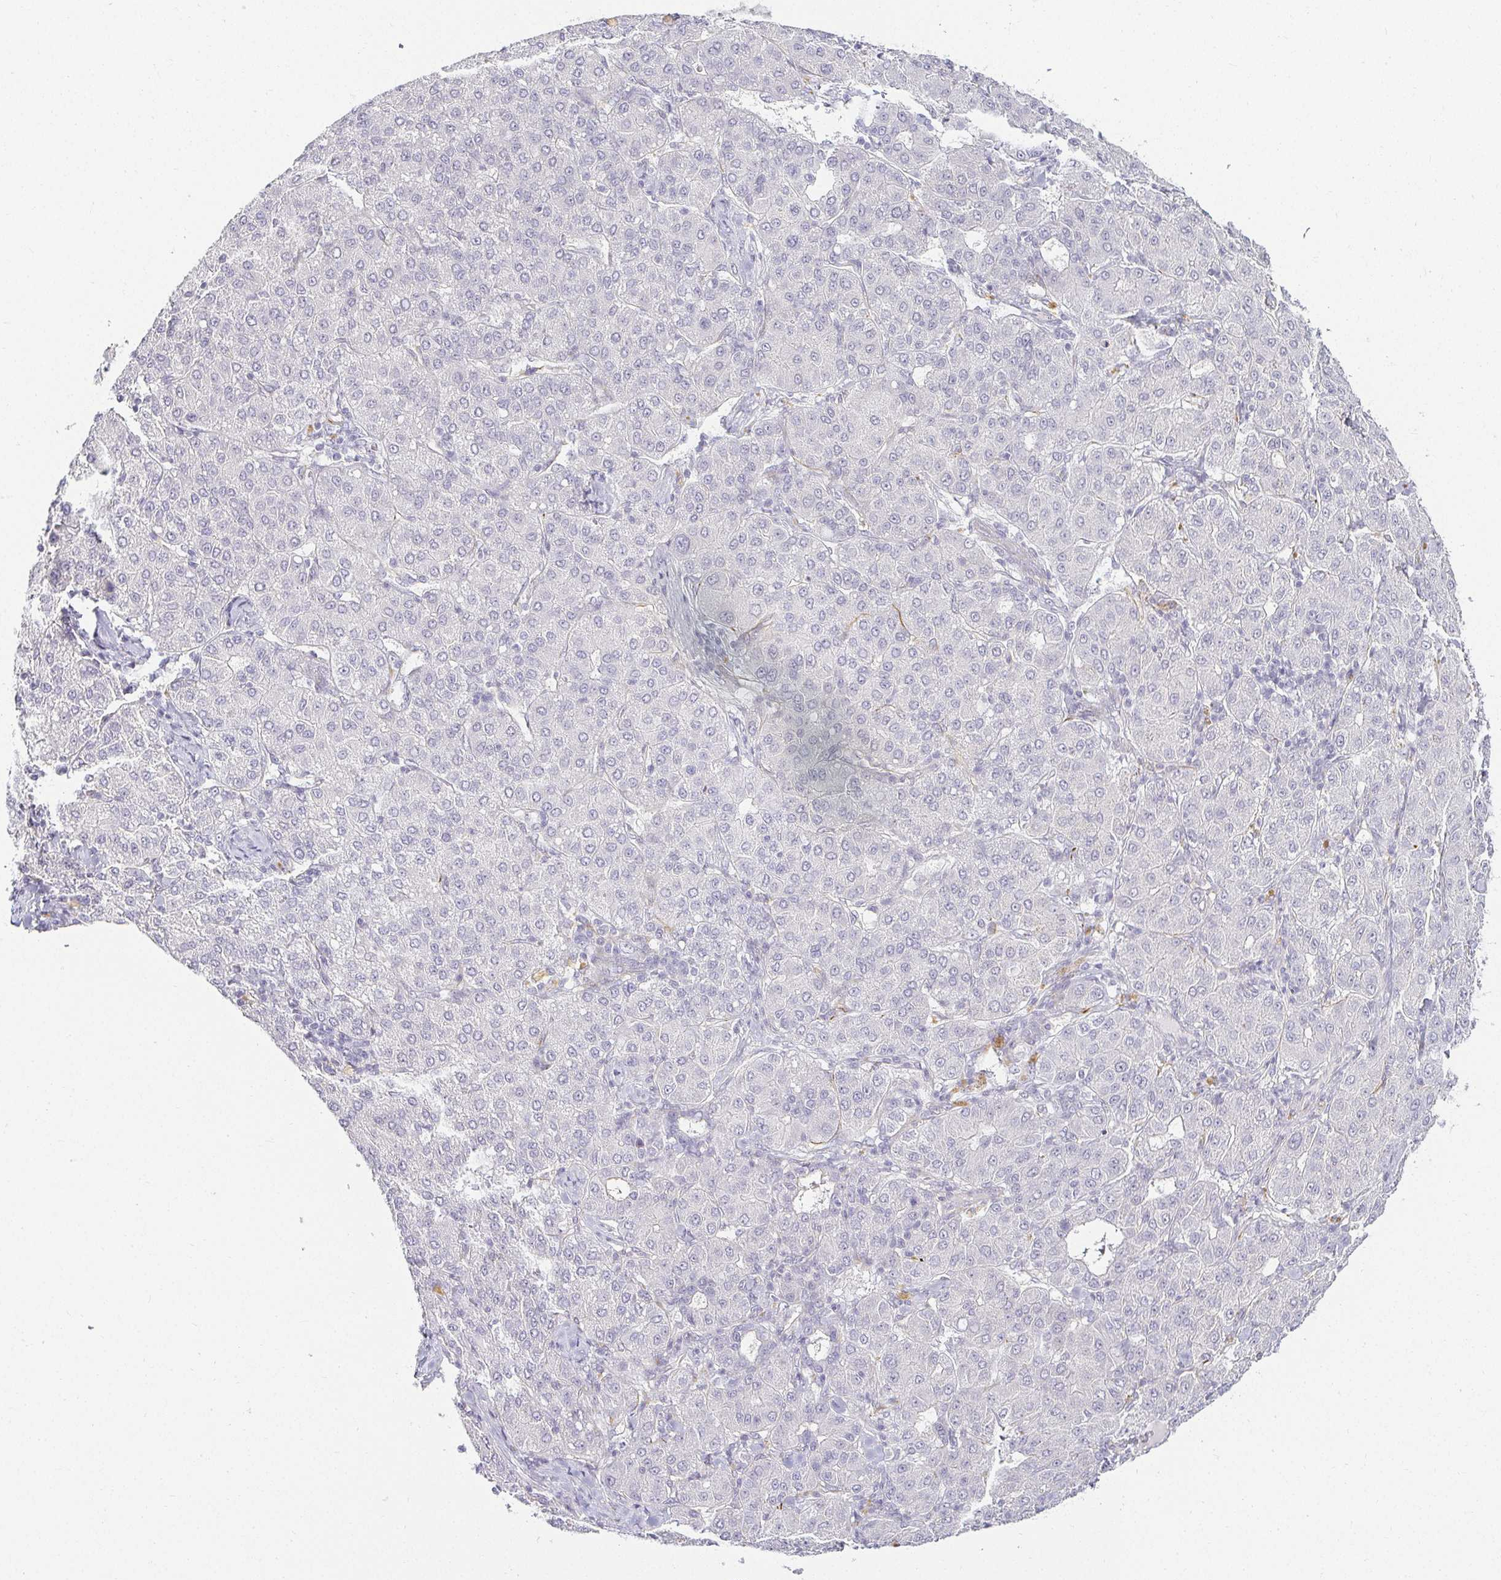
{"staining": {"intensity": "negative", "quantity": "none", "location": "none"}, "tissue": "liver cancer", "cell_type": "Tumor cells", "image_type": "cancer", "snomed": [{"axis": "morphology", "description": "Carcinoma, Hepatocellular, NOS"}, {"axis": "topography", "description": "Liver"}], "caption": "DAB (3,3'-diaminobenzidine) immunohistochemical staining of human liver cancer (hepatocellular carcinoma) exhibits no significant expression in tumor cells. Brightfield microscopy of IHC stained with DAB (brown) and hematoxylin (blue), captured at high magnification.", "gene": "ACAN", "patient": {"sex": "male", "age": 65}}